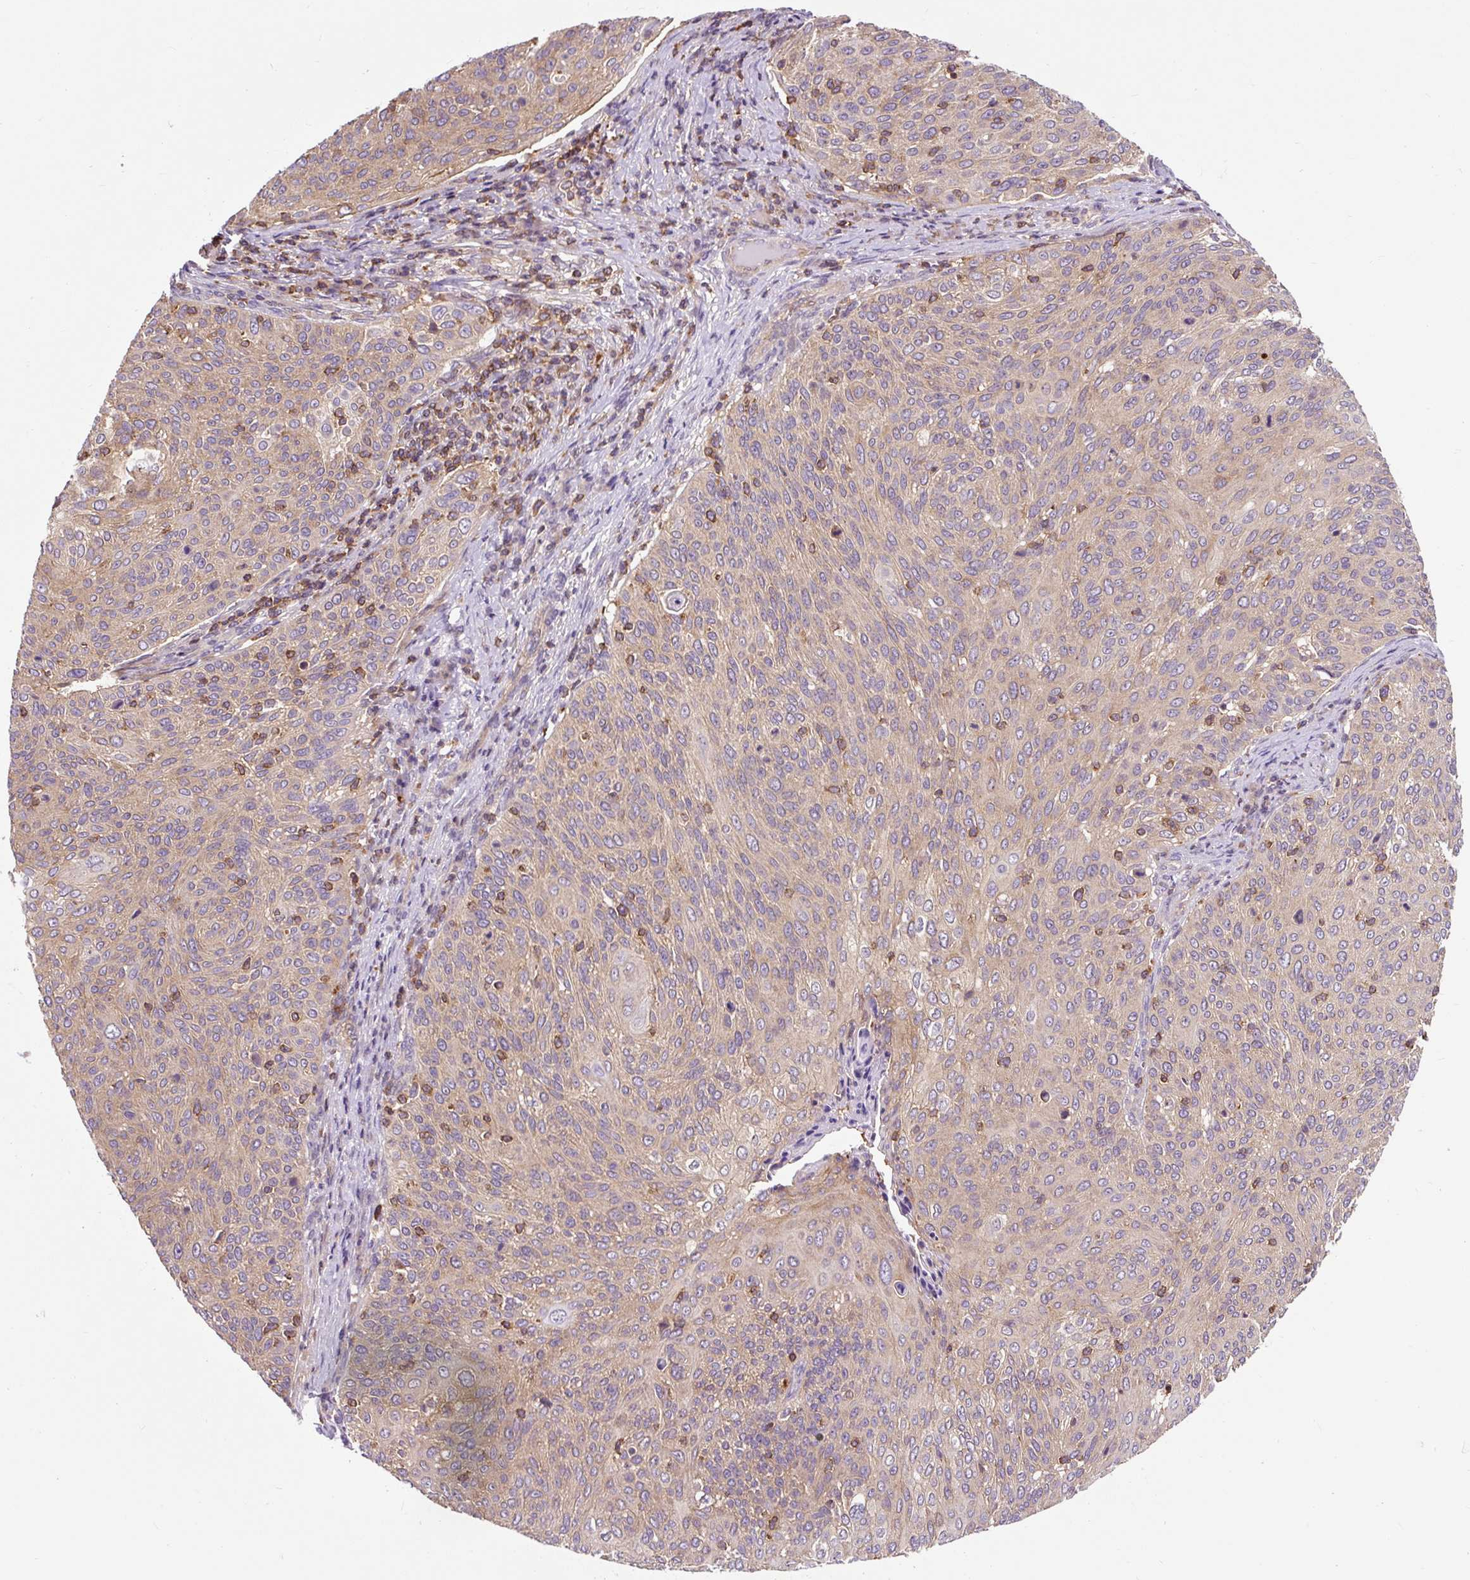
{"staining": {"intensity": "weak", "quantity": ">75%", "location": "cytoplasmic/membranous"}, "tissue": "cervical cancer", "cell_type": "Tumor cells", "image_type": "cancer", "snomed": [{"axis": "morphology", "description": "Squamous cell carcinoma, NOS"}, {"axis": "topography", "description": "Cervix"}], "caption": "Weak cytoplasmic/membranous staining is appreciated in approximately >75% of tumor cells in cervical squamous cell carcinoma.", "gene": "CISD3", "patient": {"sex": "female", "age": 31}}